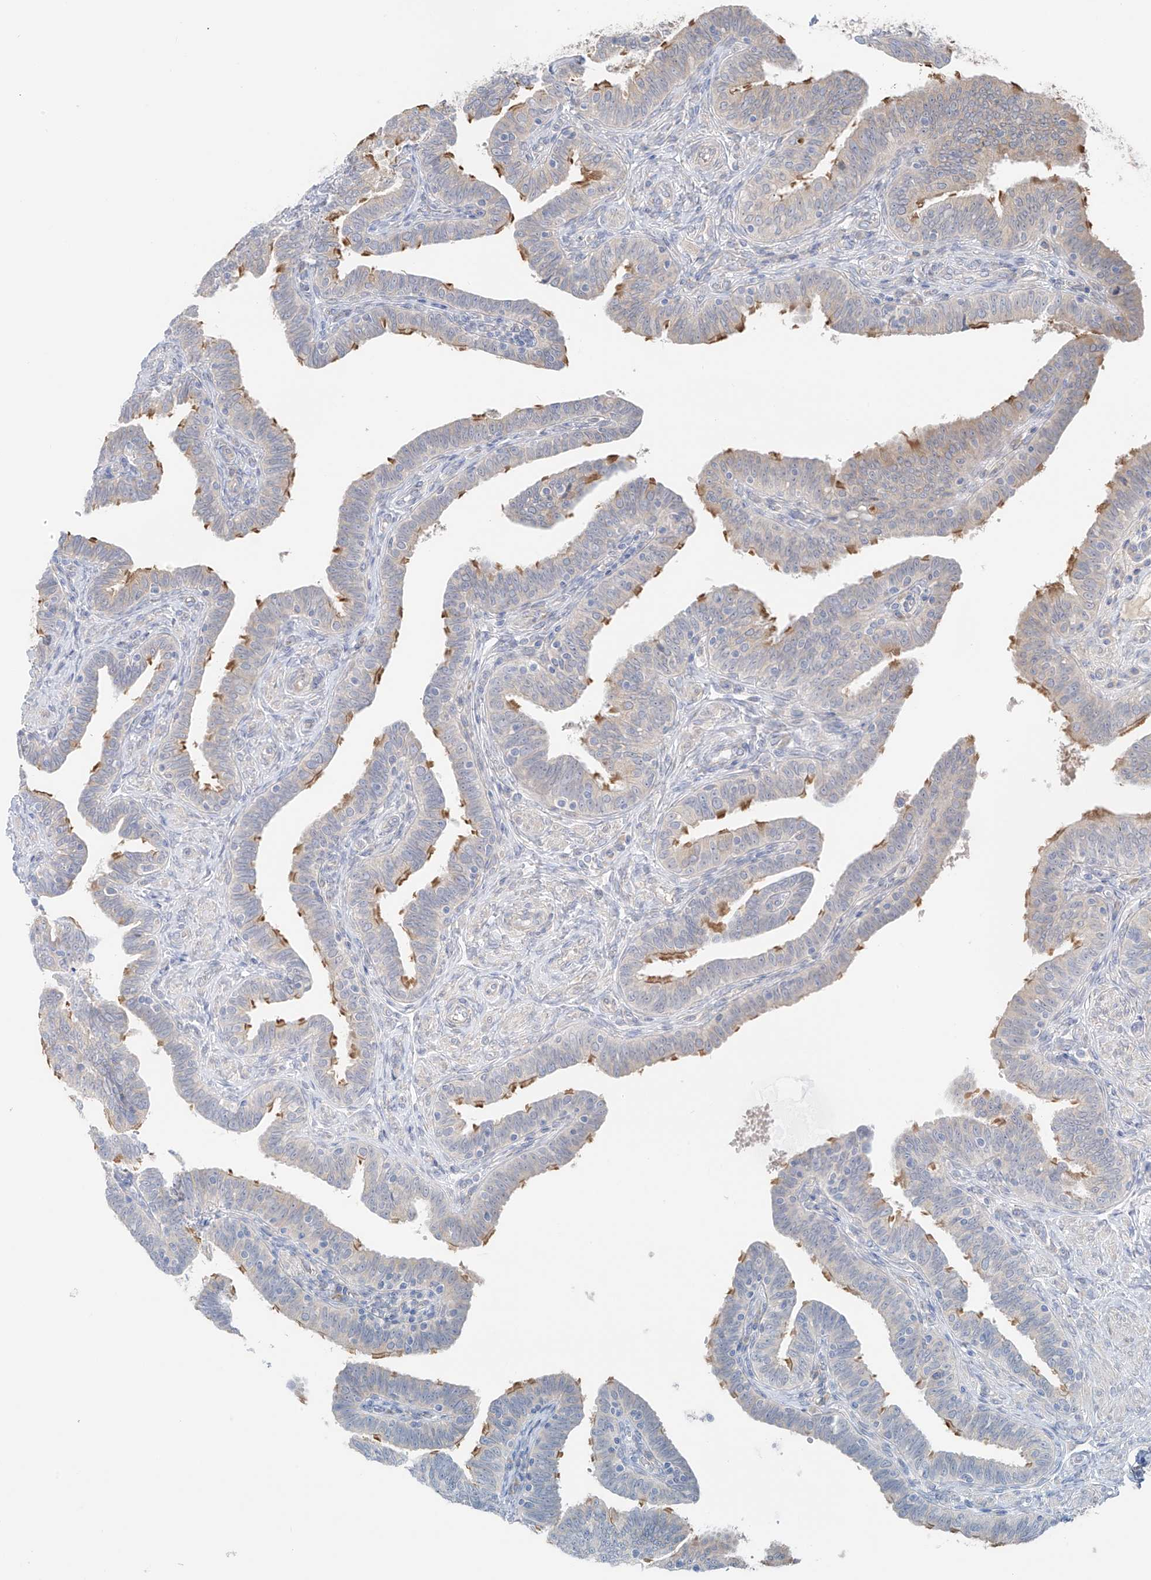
{"staining": {"intensity": "moderate", "quantity": "25%-75%", "location": "cytoplasmic/membranous"}, "tissue": "fallopian tube", "cell_type": "Glandular cells", "image_type": "normal", "snomed": [{"axis": "morphology", "description": "Normal tissue, NOS"}, {"axis": "topography", "description": "Fallopian tube"}], "caption": "DAB (3,3'-diaminobenzidine) immunohistochemical staining of normal fallopian tube reveals moderate cytoplasmic/membranous protein positivity in approximately 25%-75% of glandular cells.", "gene": "NALCN", "patient": {"sex": "female", "age": 39}}